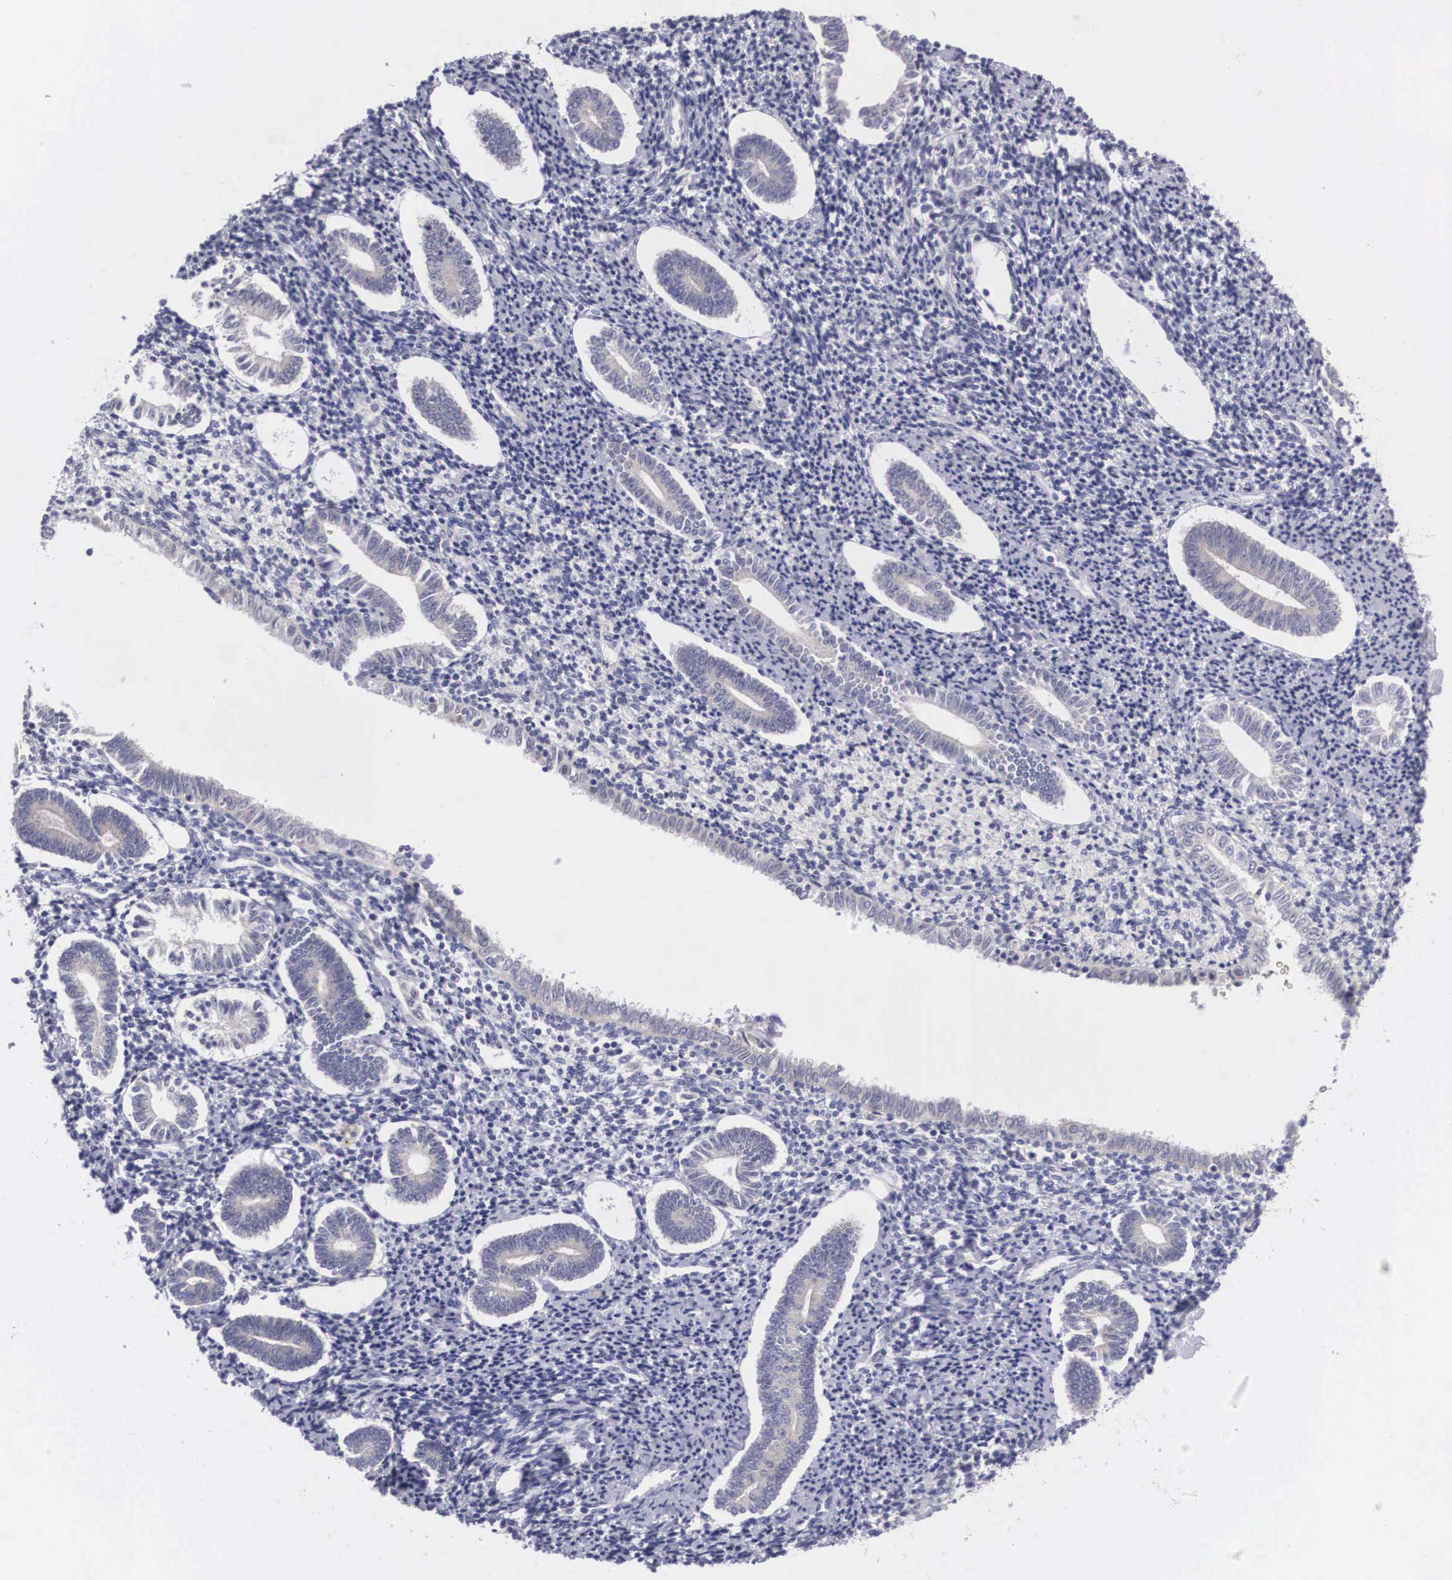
{"staining": {"intensity": "negative", "quantity": "none", "location": "none"}, "tissue": "endometrium", "cell_type": "Cells in endometrial stroma", "image_type": "normal", "snomed": [{"axis": "morphology", "description": "Normal tissue, NOS"}, {"axis": "topography", "description": "Endometrium"}], "caption": "Endometrium stained for a protein using immunohistochemistry reveals no expression cells in endometrial stroma.", "gene": "GRIPAP1", "patient": {"sex": "female", "age": 52}}